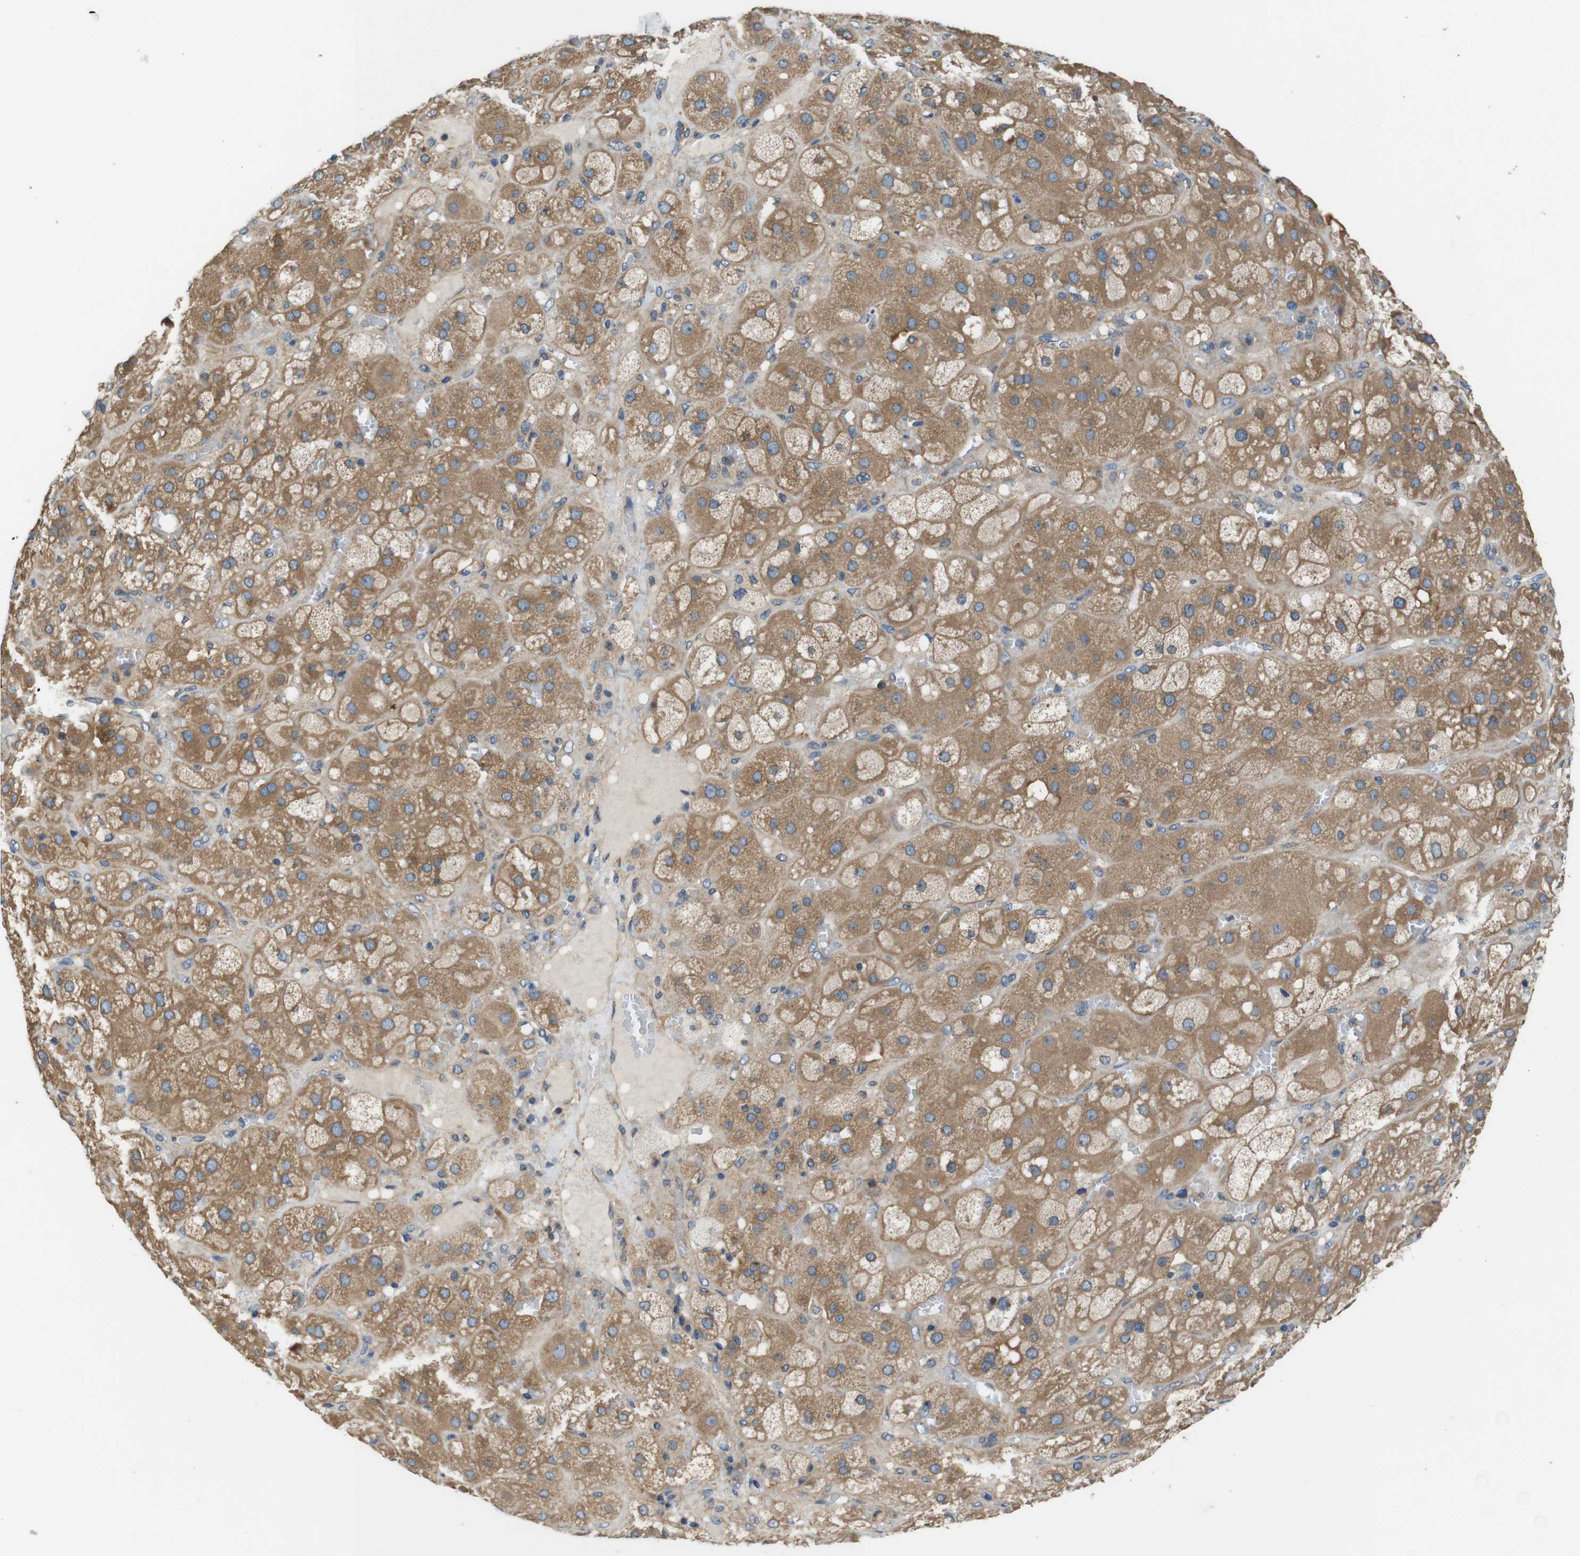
{"staining": {"intensity": "moderate", "quantity": ">75%", "location": "cytoplasmic/membranous"}, "tissue": "adrenal gland", "cell_type": "Glandular cells", "image_type": "normal", "snomed": [{"axis": "morphology", "description": "Normal tissue, NOS"}, {"axis": "topography", "description": "Adrenal gland"}], "caption": "Approximately >75% of glandular cells in benign human adrenal gland exhibit moderate cytoplasmic/membranous protein staining as visualized by brown immunohistochemical staining.", "gene": "DCTN1", "patient": {"sex": "female", "age": 47}}